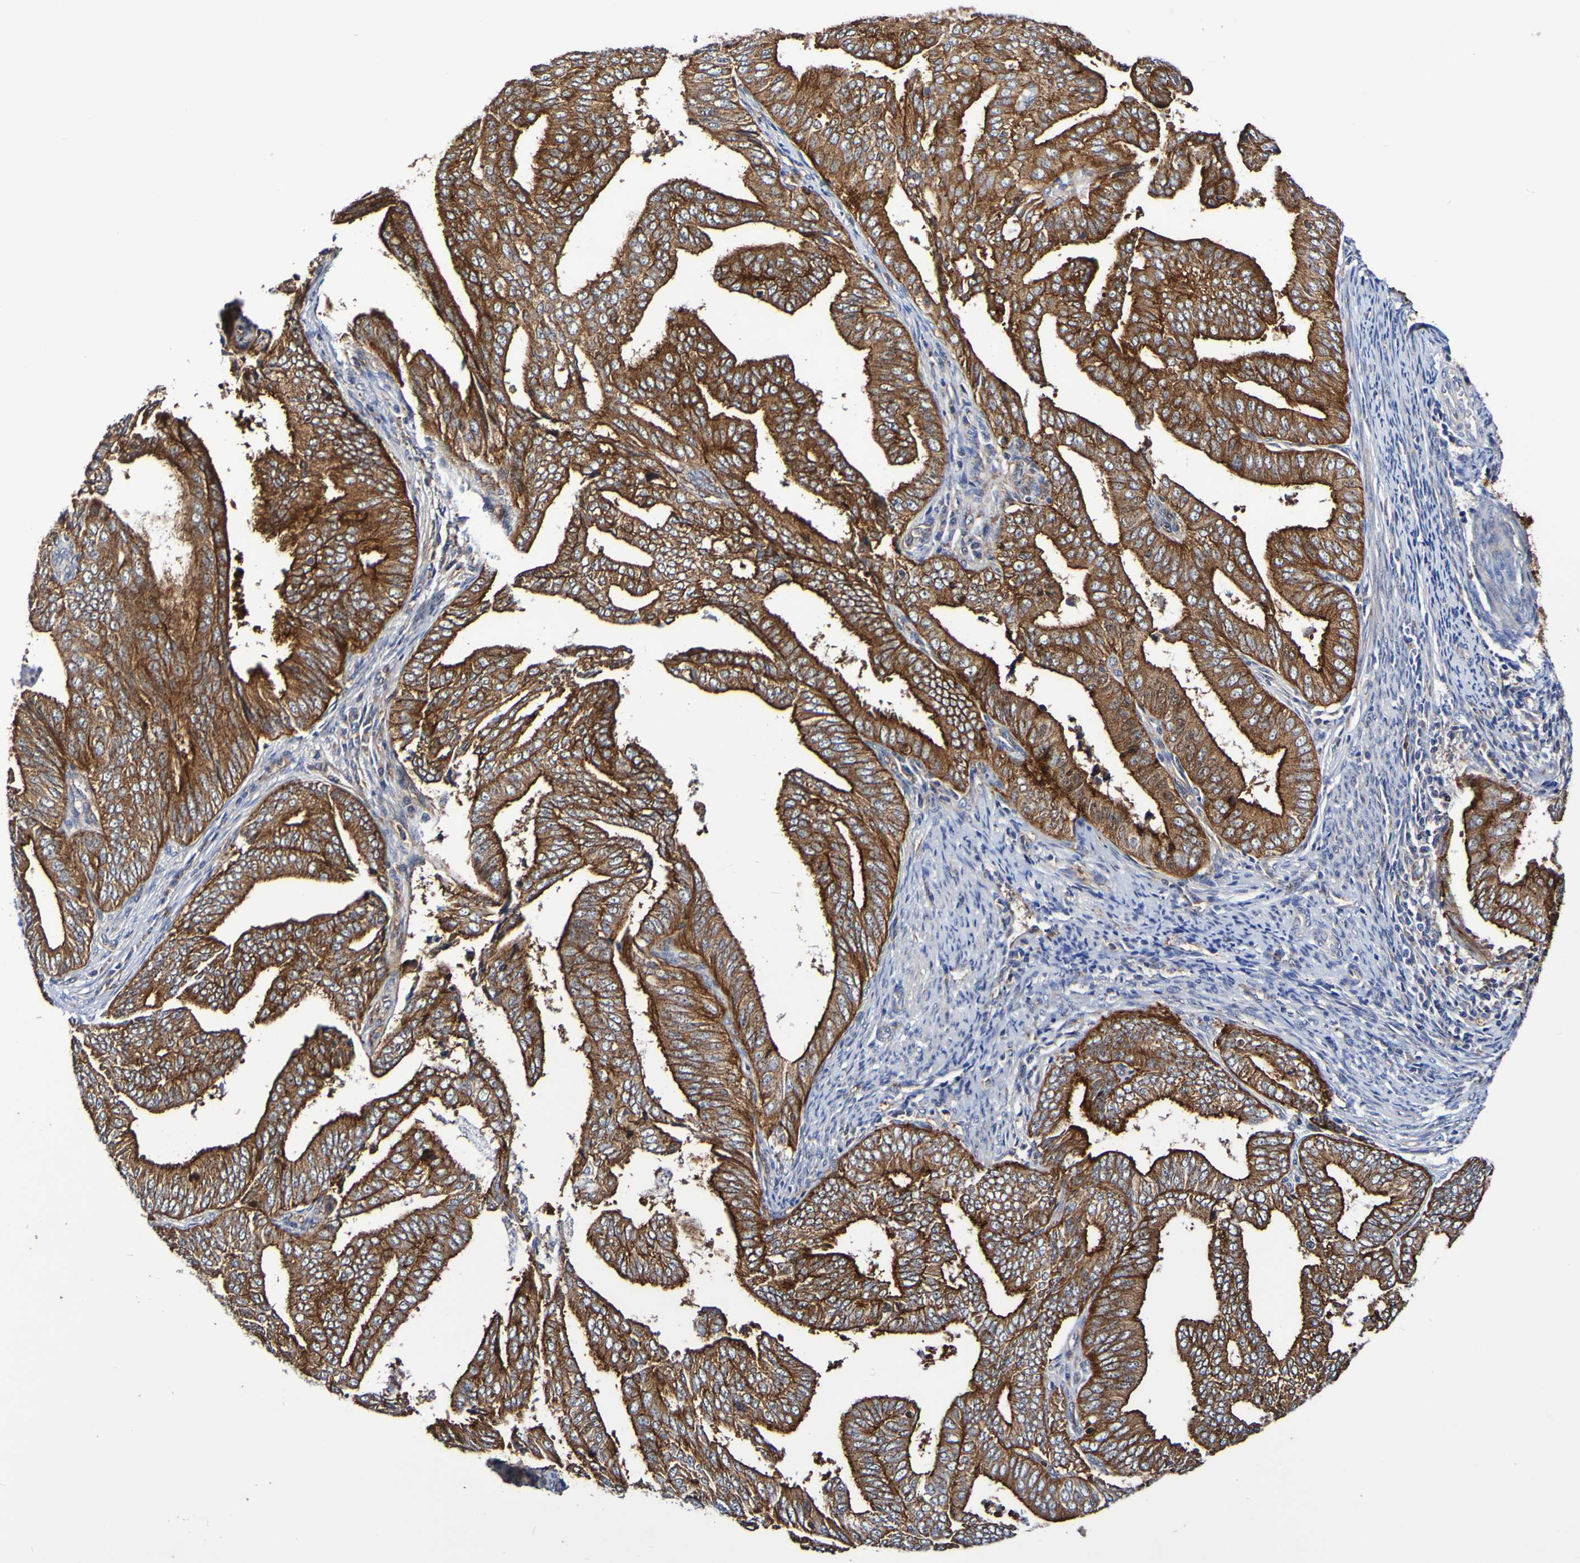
{"staining": {"intensity": "strong", "quantity": ">75%", "location": "cytoplasmic/membranous"}, "tissue": "endometrial cancer", "cell_type": "Tumor cells", "image_type": "cancer", "snomed": [{"axis": "morphology", "description": "Adenocarcinoma, NOS"}, {"axis": "topography", "description": "Endometrium"}], "caption": "Strong cytoplasmic/membranous expression is identified in about >75% of tumor cells in endometrial cancer.", "gene": "GJB1", "patient": {"sex": "female", "age": 58}}